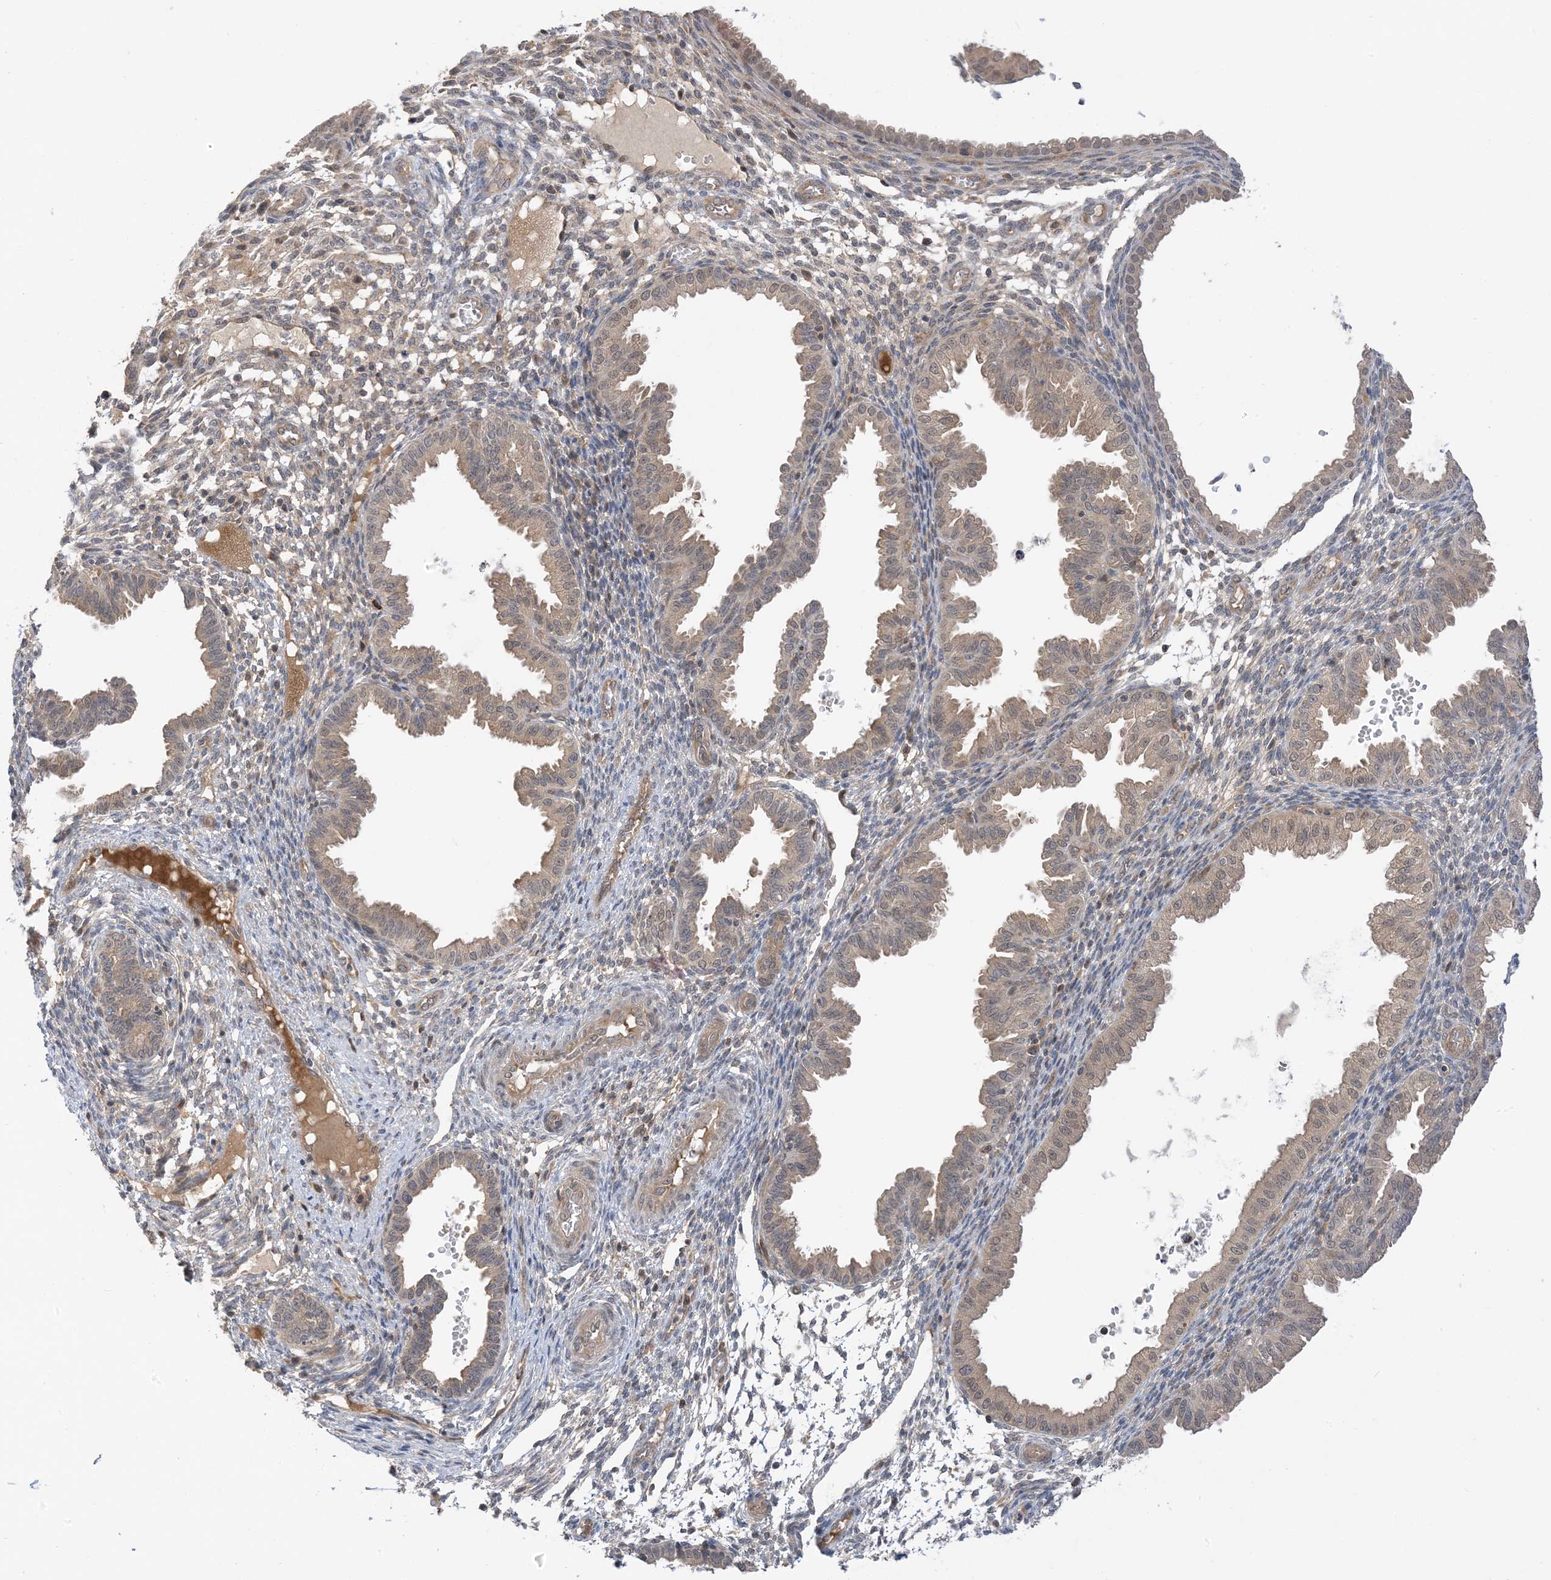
{"staining": {"intensity": "negative", "quantity": "none", "location": "none"}, "tissue": "endometrium", "cell_type": "Cells in endometrial stroma", "image_type": "normal", "snomed": [{"axis": "morphology", "description": "Normal tissue, NOS"}, {"axis": "topography", "description": "Endometrium"}], "caption": "Immunohistochemical staining of normal human endometrium exhibits no significant positivity in cells in endometrial stroma.", "gene": "WDR26", "patient": {"sex": "female", "age": 33}}